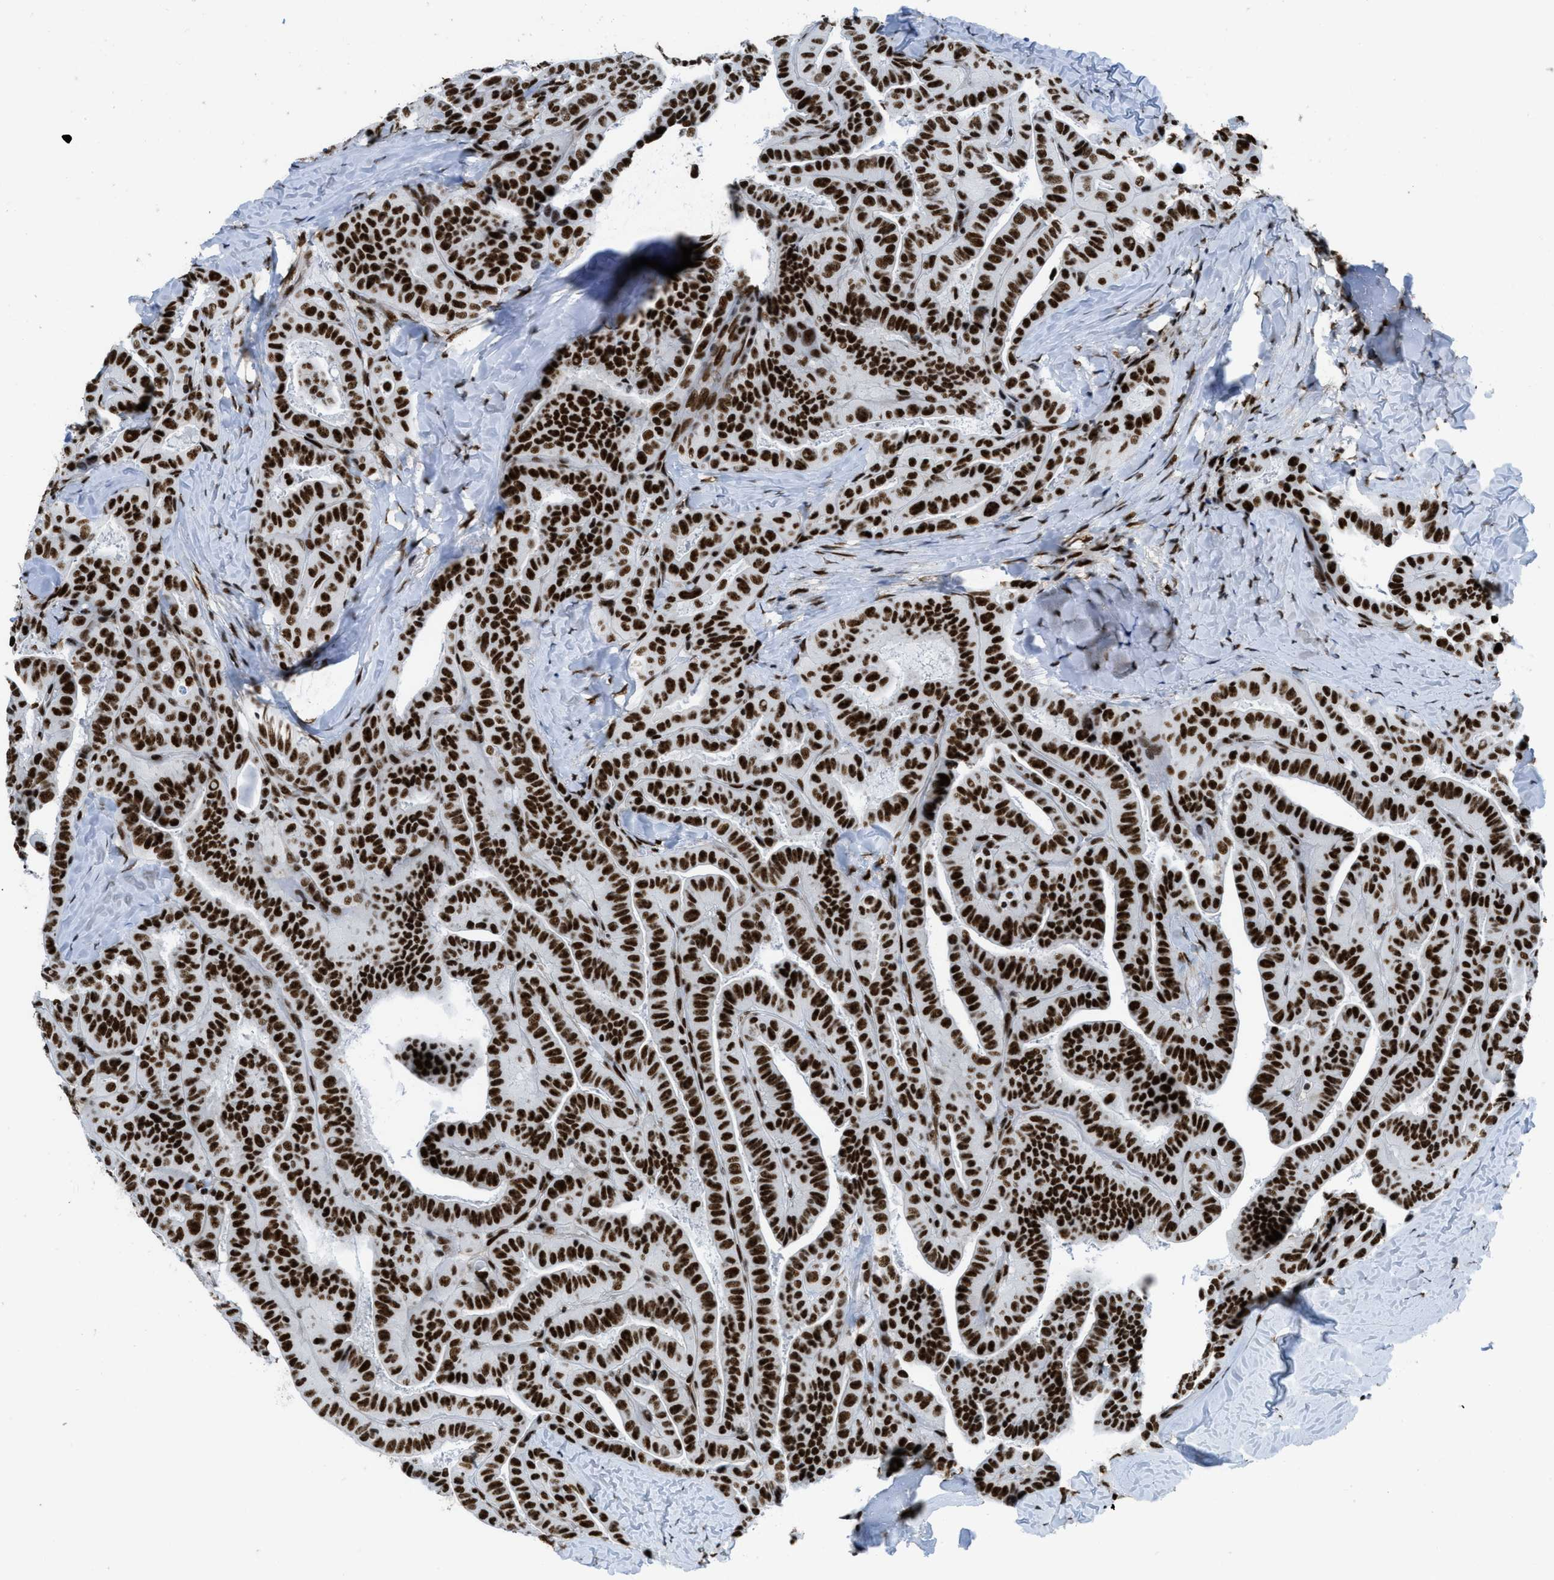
{"staining": {"intensity": "strong", "quantity": ">75%", "location": "nuclear"}, "tissue": "thyroid cancer", "cell_type": "Tumor cells", "image_type": "cancer", "snomed": [{"axis": "morphology", "description": "Papillary adenocarcinoma, NOS"}, {"axis": "topography", "description": "Thyroid gland"}], "caption": "This micrograph demonstrates papillary adenocarcinoma (thyroid) stained with immunohistochemistry (IHC) to label a protein in brown. The nuclear of tumor cells show strong positivity for the protein. Nuclei are counter-stained blue.", "gene": "ZNF207", "patient": {"sex": "male", "age": 77}}